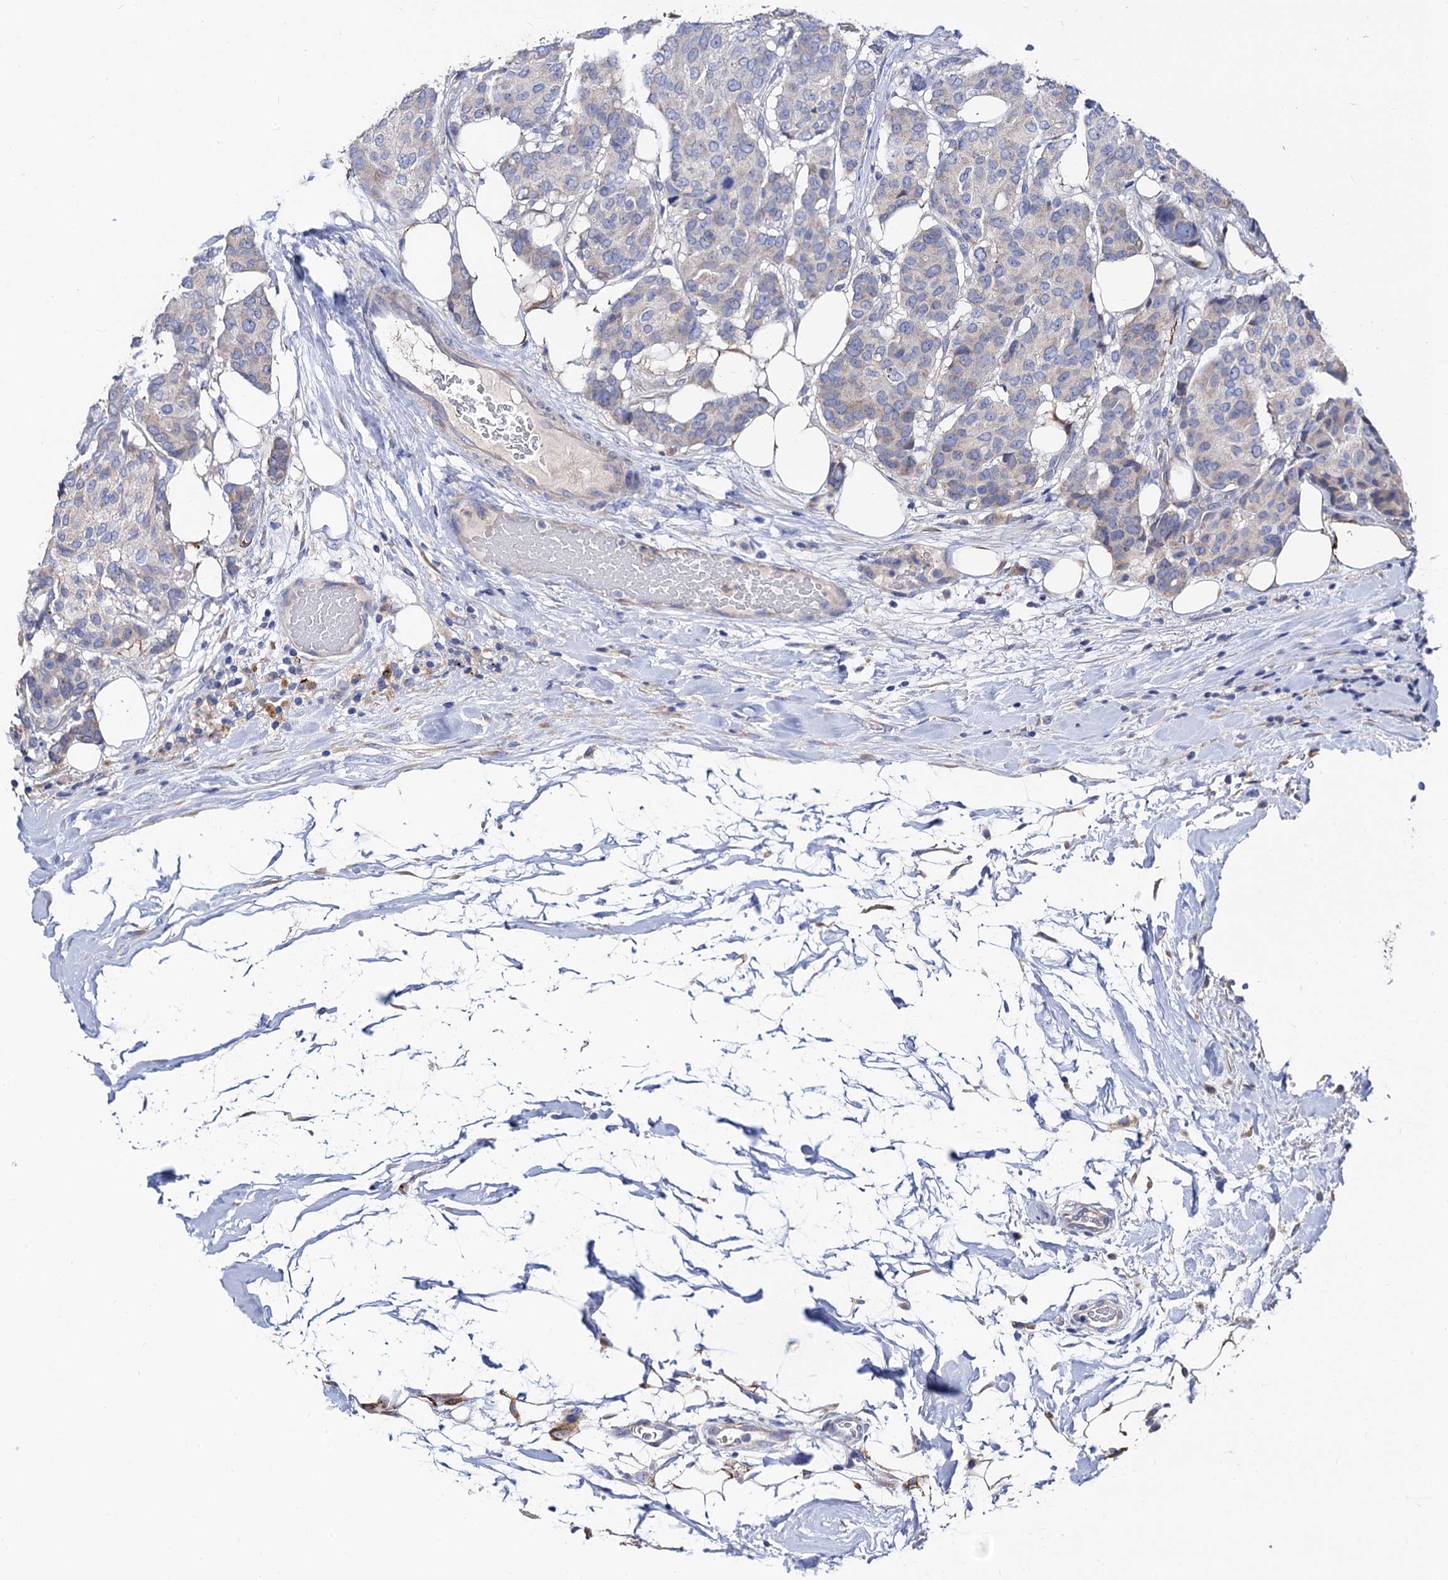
{"staining": {"intensity": "negative", "quantity": "none", "location": "none"}, "tissue": "breast cancer", "cell_type": "Tumor cells", "image_type": "cancer", "snomed": [{"axis": "morphology", "description": "Duct carcinoma"}, {"axis": "topography", "description": "Breast"}], "caption": "IHC photomicrograph of neoplastic tissue: breast cancer (invasive ductal carcinoma) stained with DAB displays no significant protein staining in tumor cells. (DAB IHC visualized using brightfield microscopy, high magnification).", "gene": "FREM3", "patient": {"sex": "female", "age": 75}}